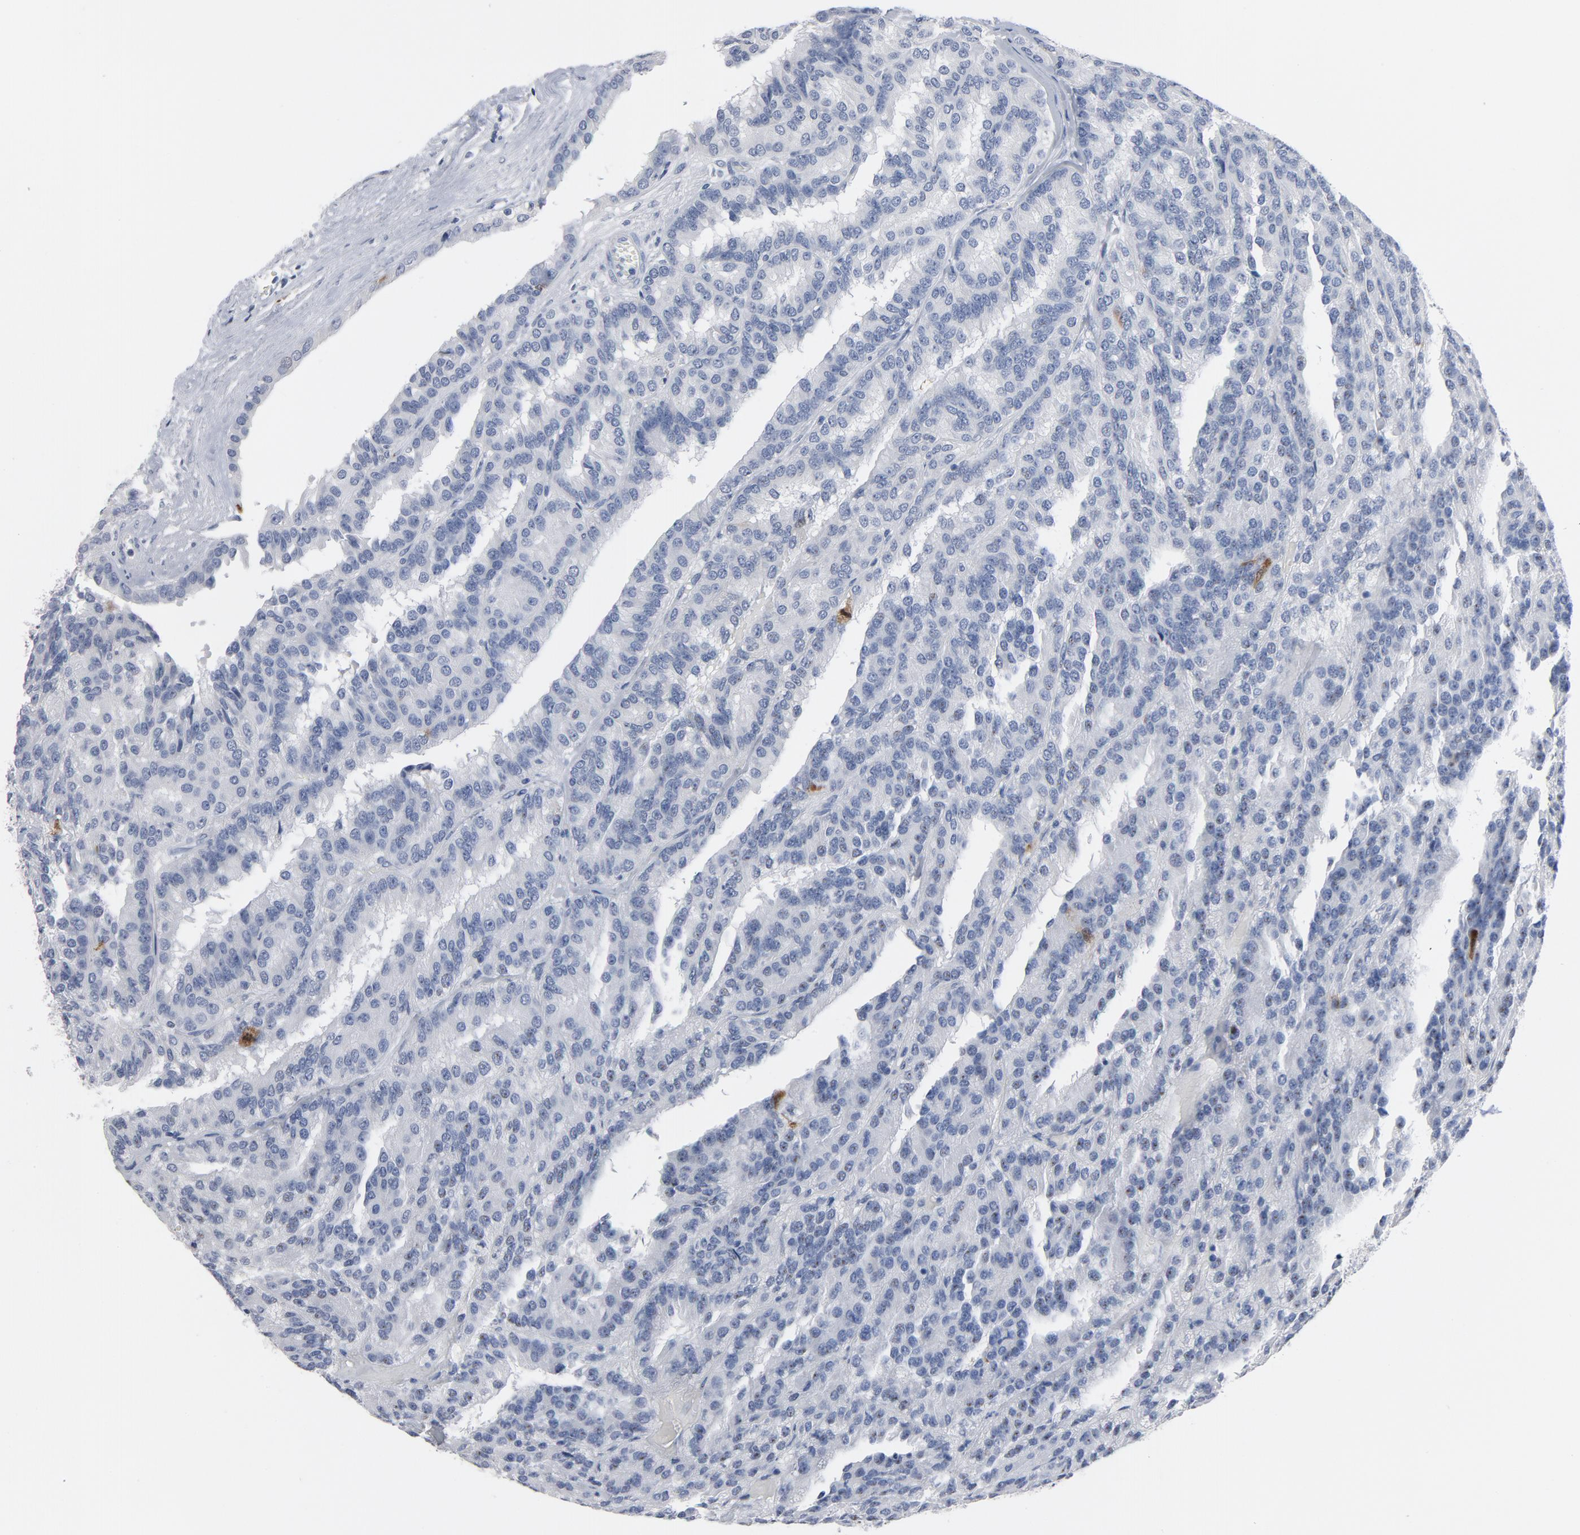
{"staining": {"intensity": "strong", "quantity": "<25%", "location": "nuclear"}, "tissue": "renal cancer", "cell_type": "Tumor cells", "image_type": "cancer", "snomed": [{"axis": "morphology", "description": "Adenocarcinoma, NOS"}, {"axis": "topography", "description": "Kidney"}], "caption": "IHC (DAB) staining of renal adenocarcinoma displays strong nuclear protein positivity in approximately <25% of tumor cells.", "gene": "CDC20", "patient": {"sex": "male", "age": 46}}